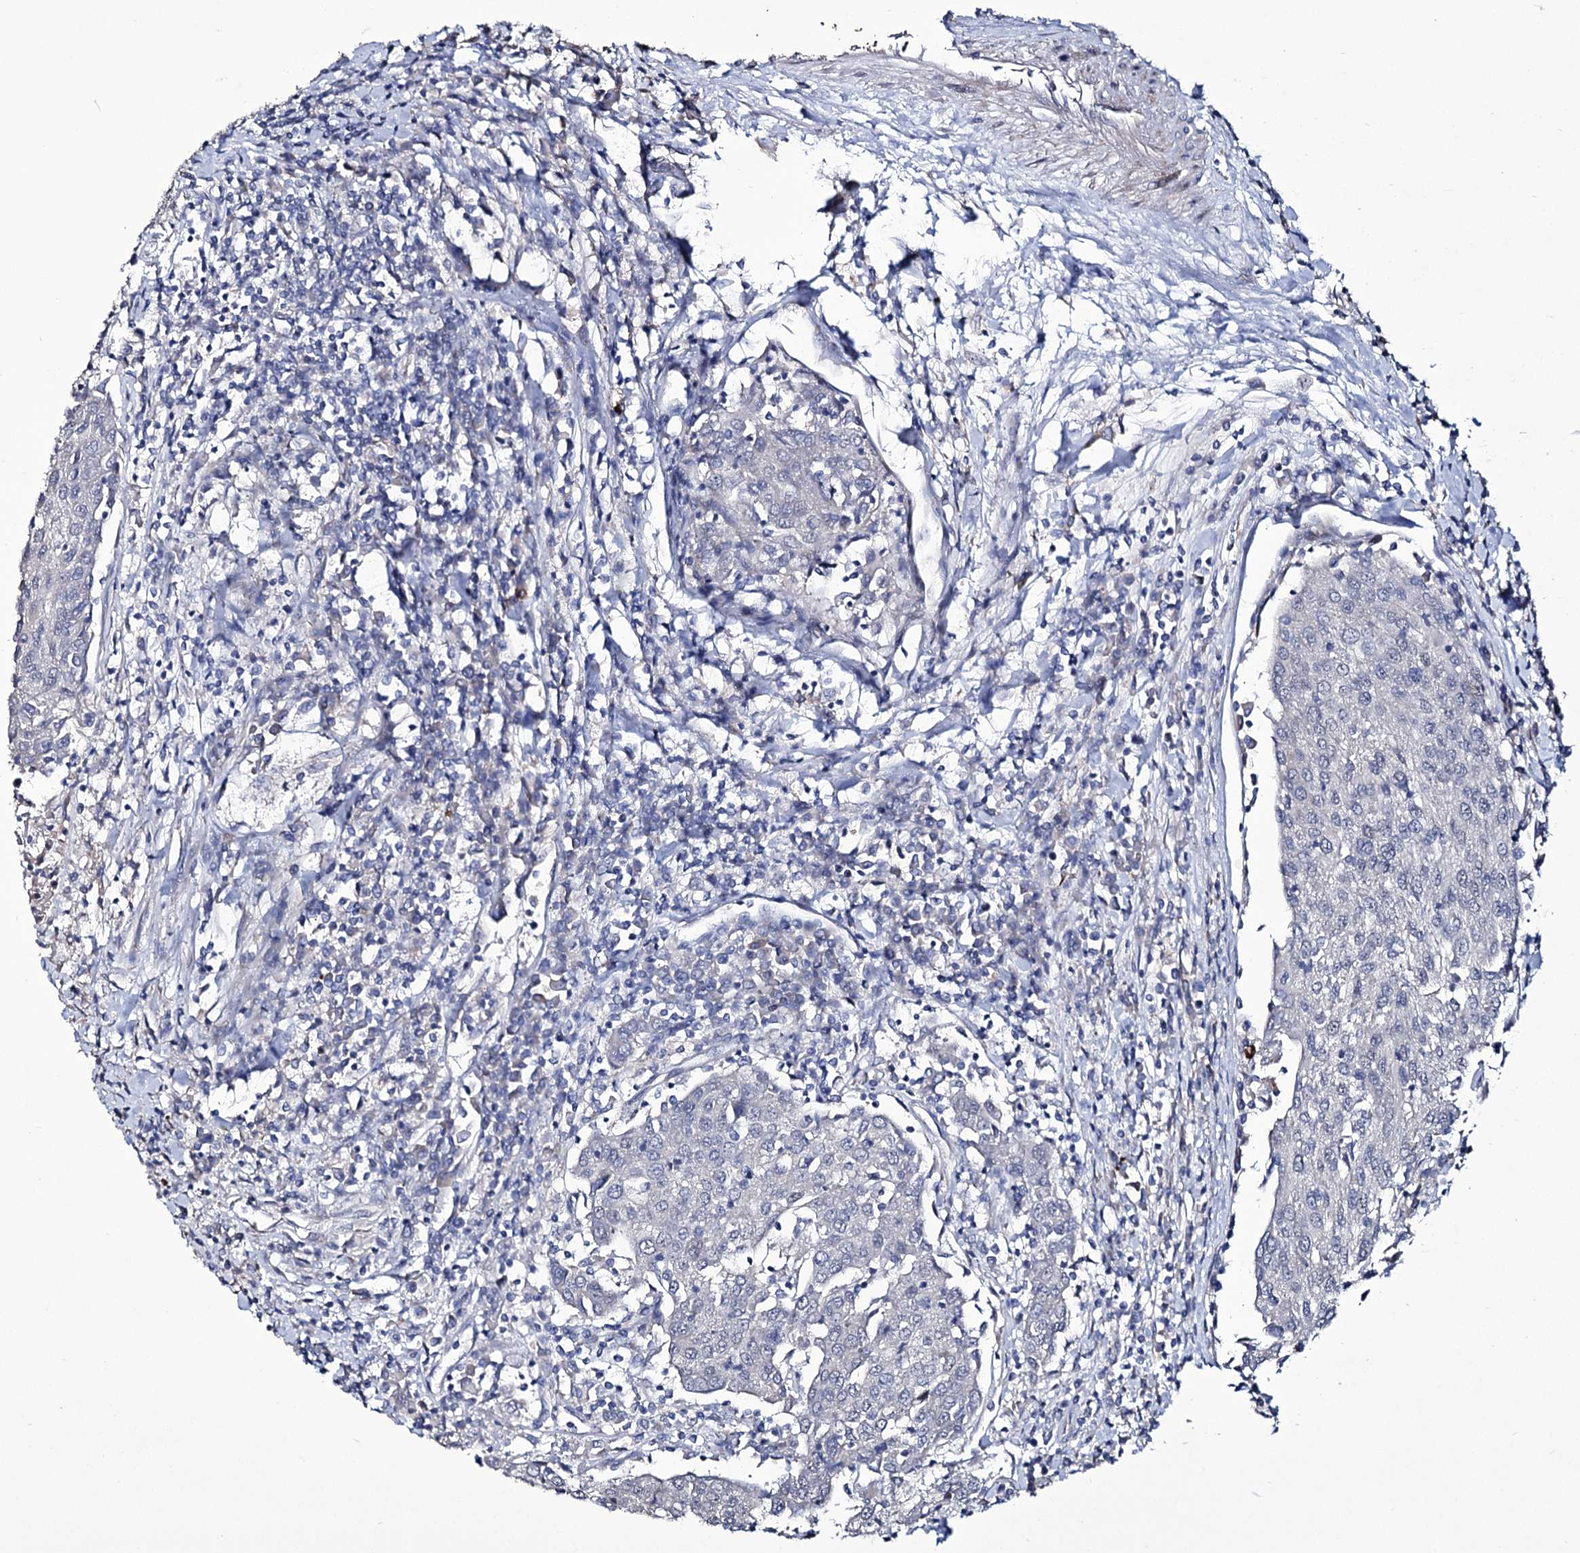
{"staining": {"intensity": "negative", "quantity": "none", "location": "none"}, "tissue": "urothelial cancer", "cell_type": "Tumor cells", "image_type": "cancer", "snomed": [{"axis": "morphology", "description": "Urothelial carcinoma, High grade"}, {"axis": "topography", "description": "Urinary bladder"}], "caption": "Immunohistochemistry (IHC) of urothelial carcinoma (high-grade) demonstrates no positivity in tumor cells.", "gene": "TUBGCP5", "patient": {"sex": "female", "age": 85}}